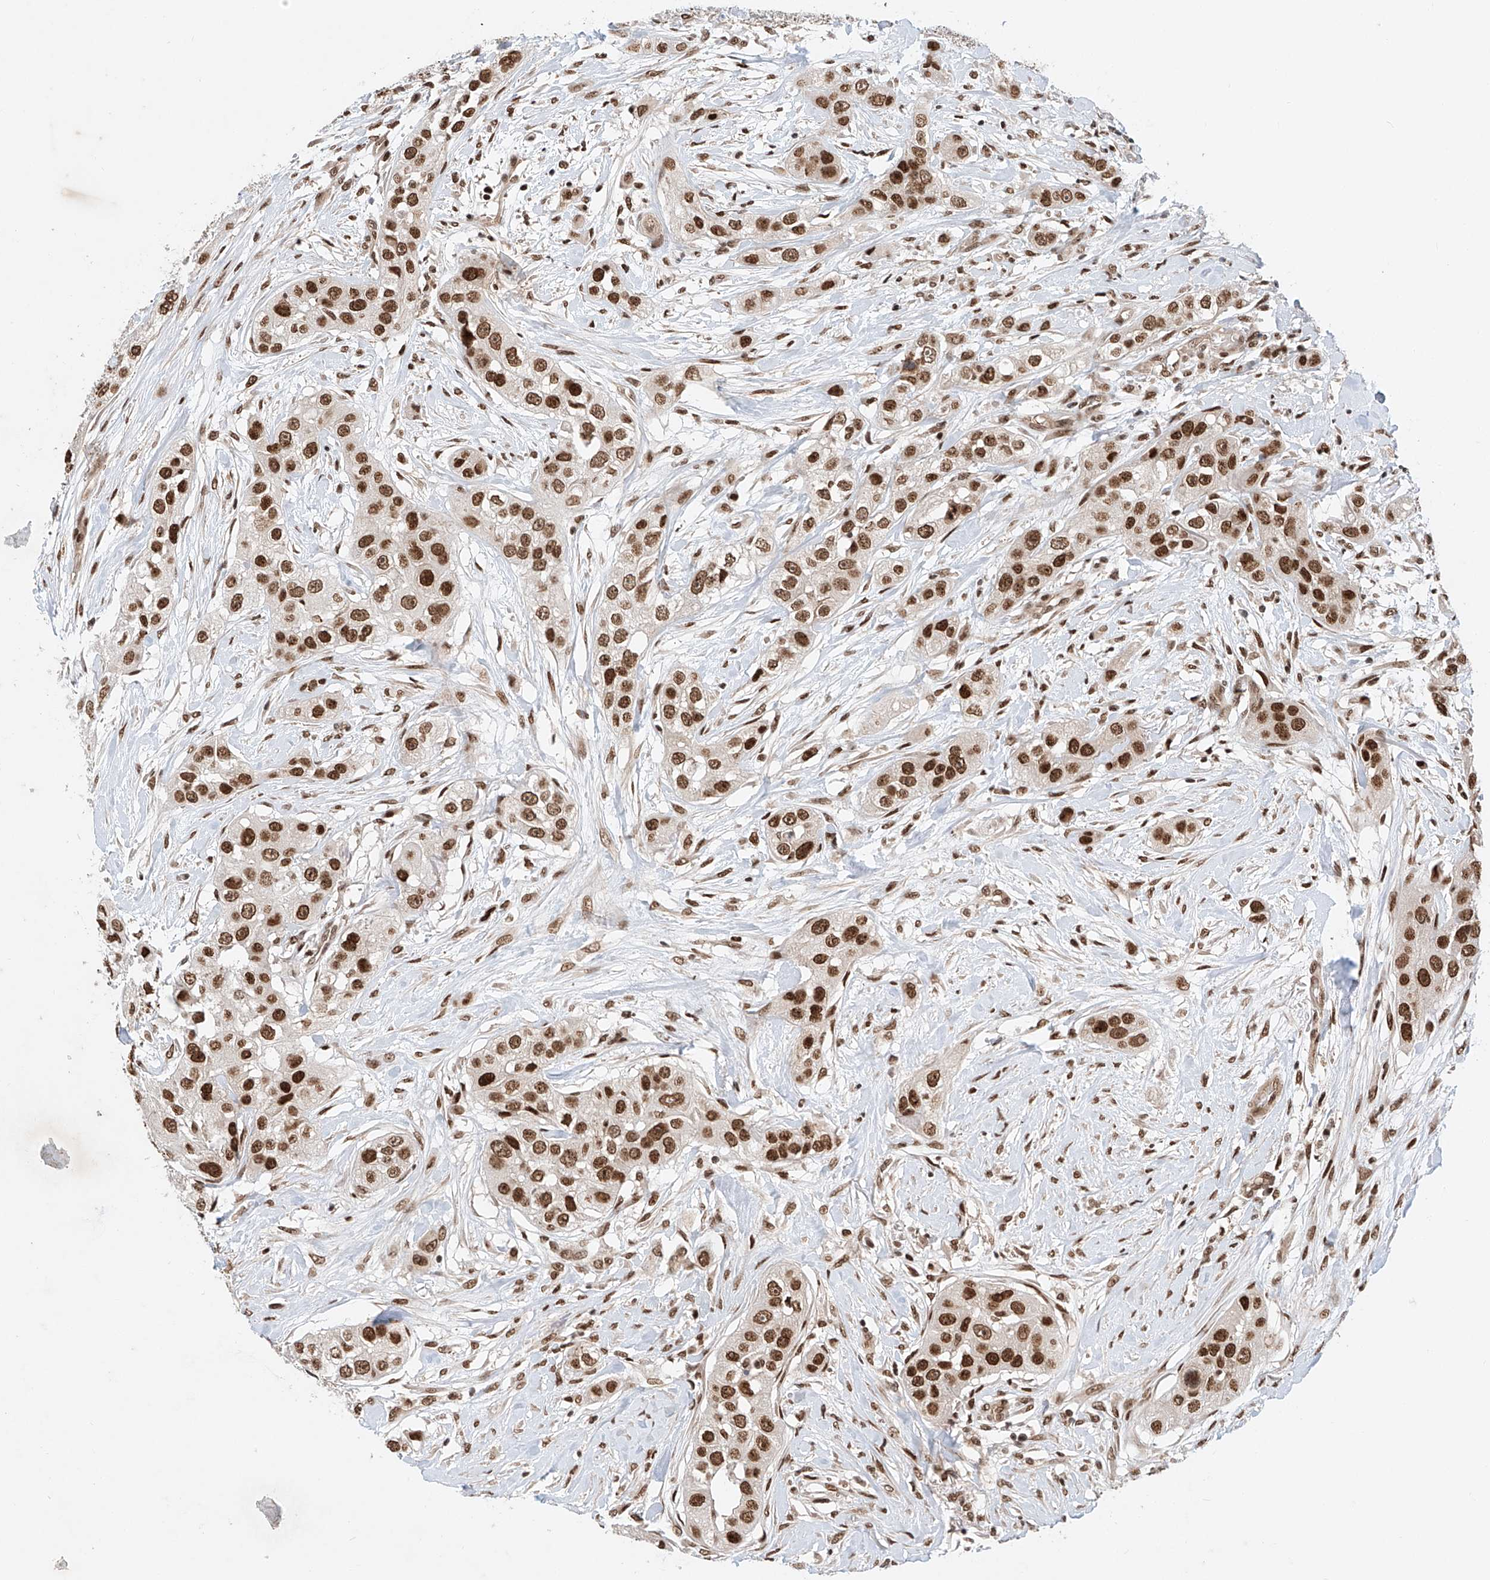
{"staining": {"intensity": "strong", "quantity": ">75%", "location": "nuclear"}, "tissue": "head and neck cancer", "cell_type": "Tumor cells", "image_type": "cancer", "snomed": [{"axis": "morphology", "description": "Normal tissue, NOS"}, {"axis": "morphology", "description": "Squamous cell carcinoma, NOS"}, {"axis": "topography", "description": "Skeletal muscle"}, {"axis": "topography", "description": "Head-Neck"}], "caption": "There is high levels of strong nuclear expression in tumor cells of head and neck cancer (squamous cell carcinoma), as demonstrated by immunohistochemical staining (brown color).", "gene": "ZNF470", "patient": {"sex": "male", "age": 51}}